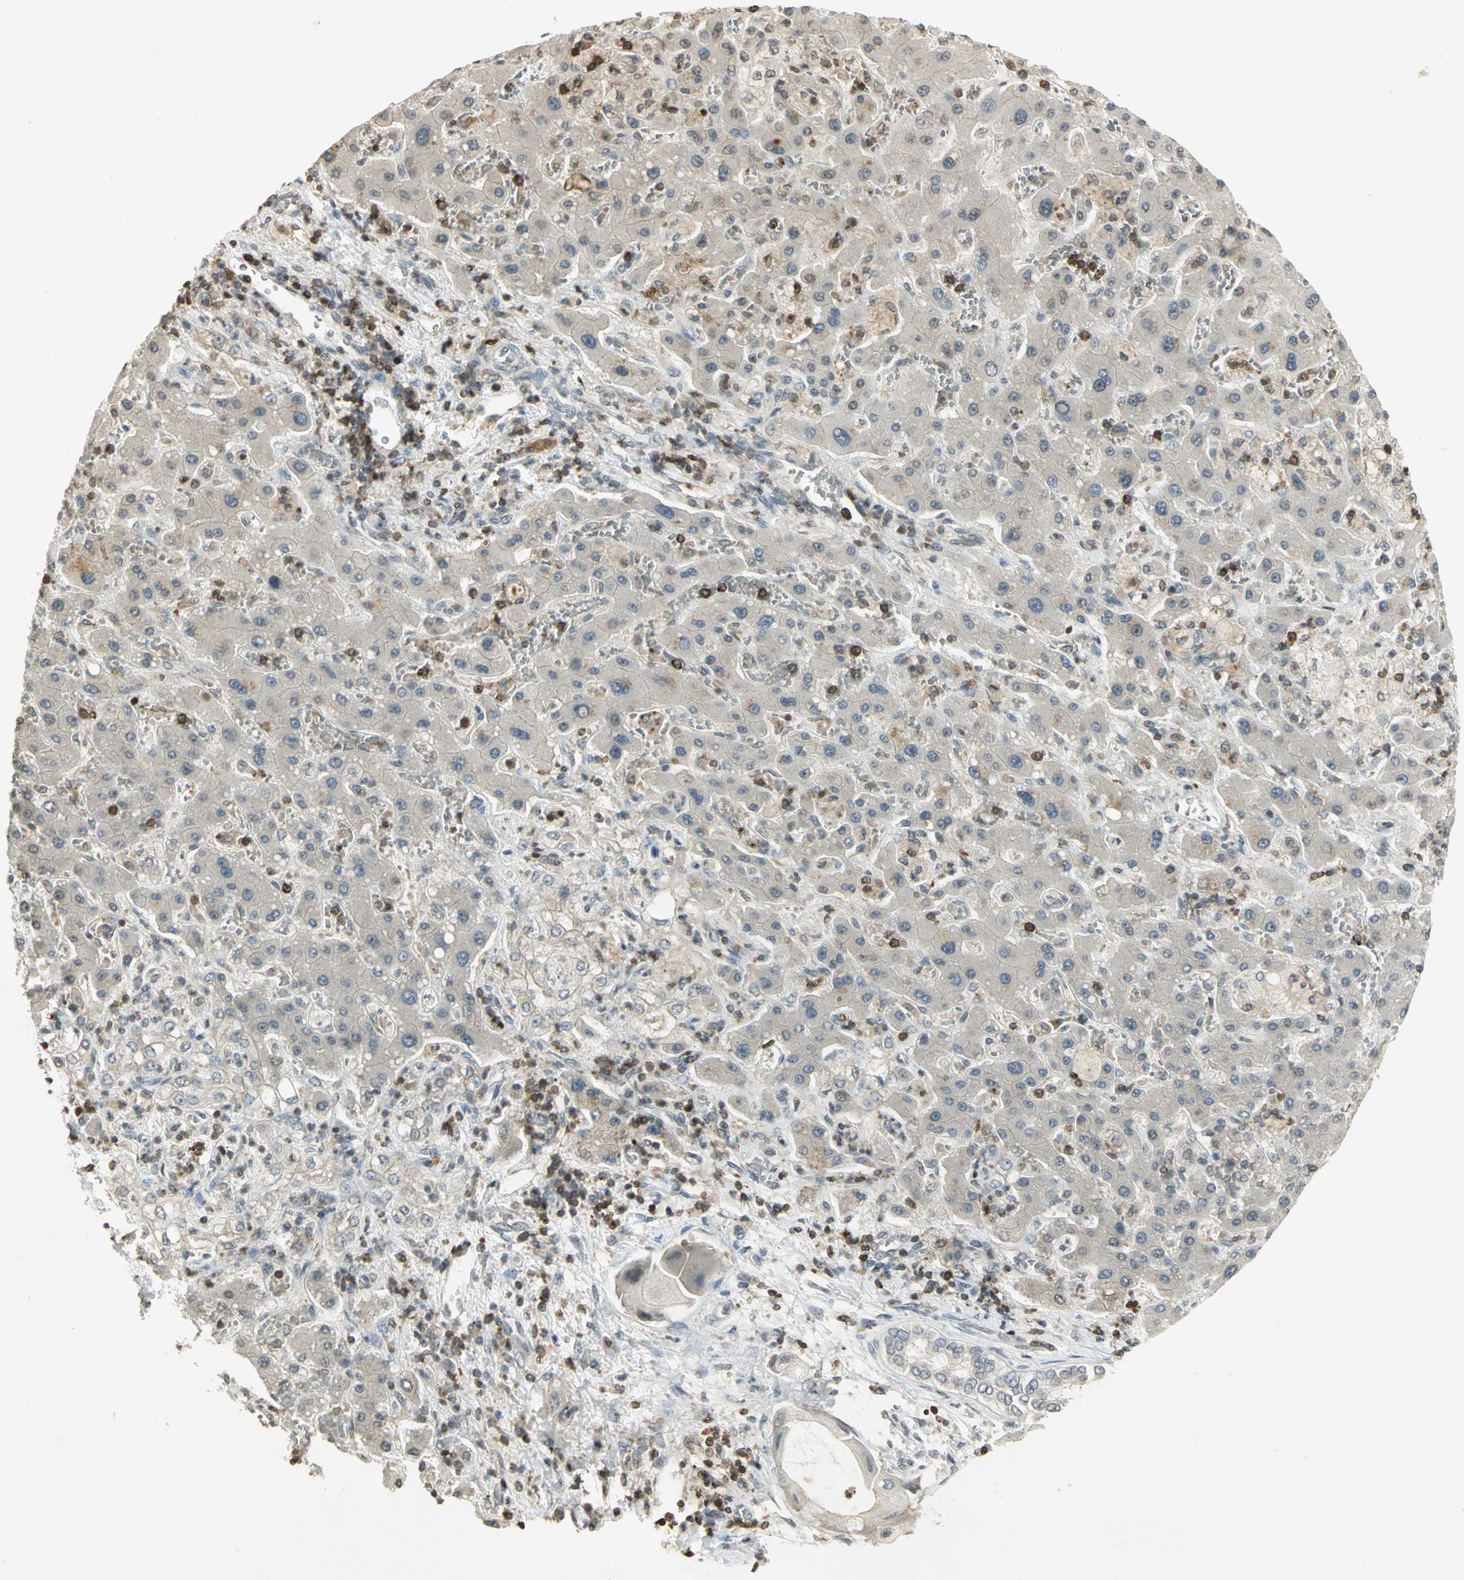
{"staining": {"intensity": "negative", "quantity": "none", "location": "none"}, "tissue": "liver cancer", "cell_type": "Tumor cells", "image_type": "cancer", "snomed": [{"axis": "morphology", "description": "Cholangiocarcinoma"}, {"axis": "topography", "description": "Liver"}], "caption": "High magnification brightfield microscopy of liver cancer stained with DAB (brown) and counterstained with hematoxylin (blue): tumor cells show no significant expression.", "gene": "IL16", "patient": {"sex": "male", "age": 50}}